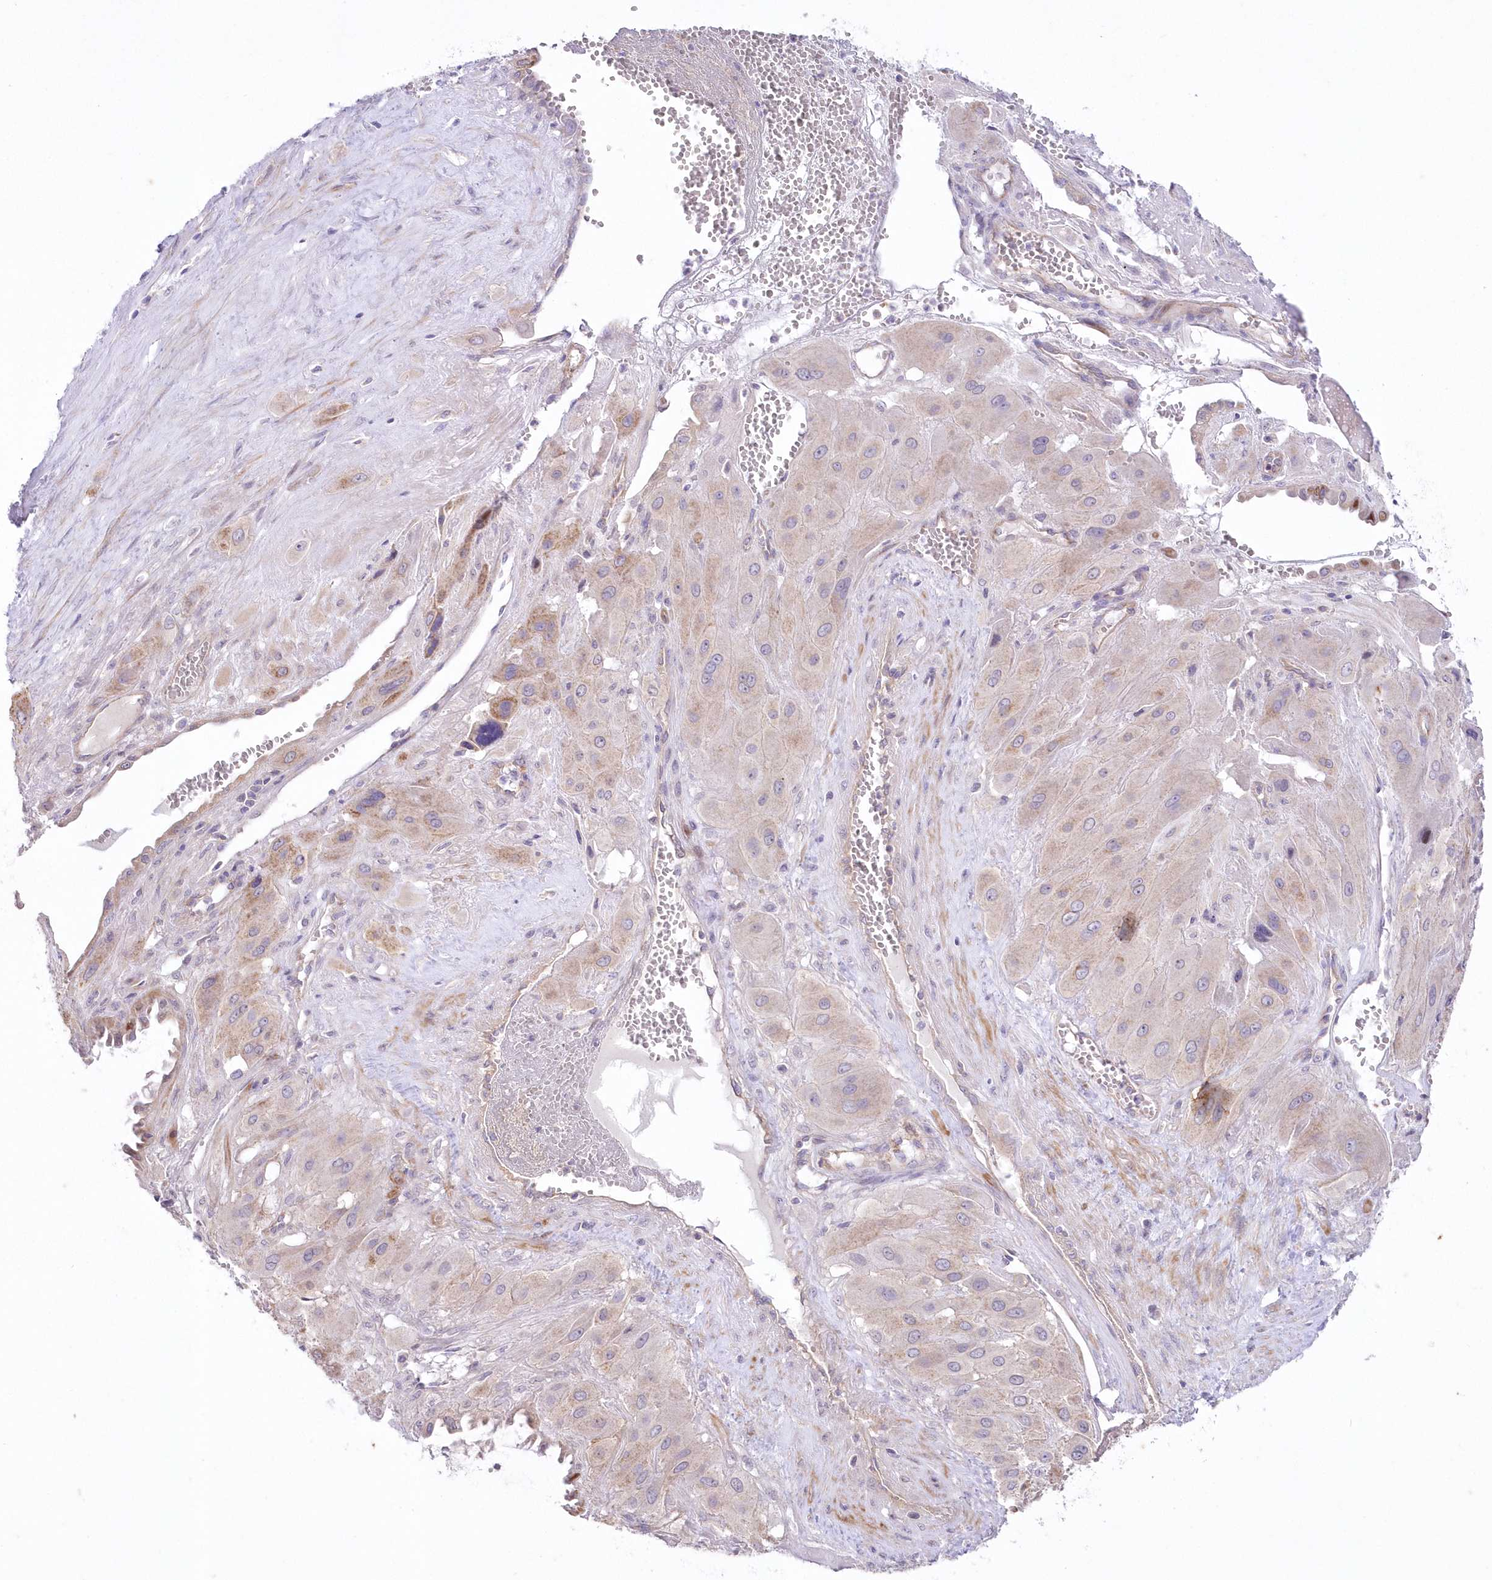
{"staining": {"intensity": "weak", "quantity": "25%-75%", "location": "cytoplasmic/membranous"}, "tissue": "cervical cancer", "cell_type": "Tumor cells", "image_type": "cancer", "snomed": [{"axis": "morphology", "description": "Squamous cell carcinoma, NOS"}, {"axis": "topography", "description": "Cervix"}], "caption": "This is an image of IHC staining of cervical cancer (squamous cell carcinoma), which shows weak expression in the cytoplasmic/membranous of tumor cells.", "gene": "ITSN2", "patient": {"sex": "female", "age": 34}}